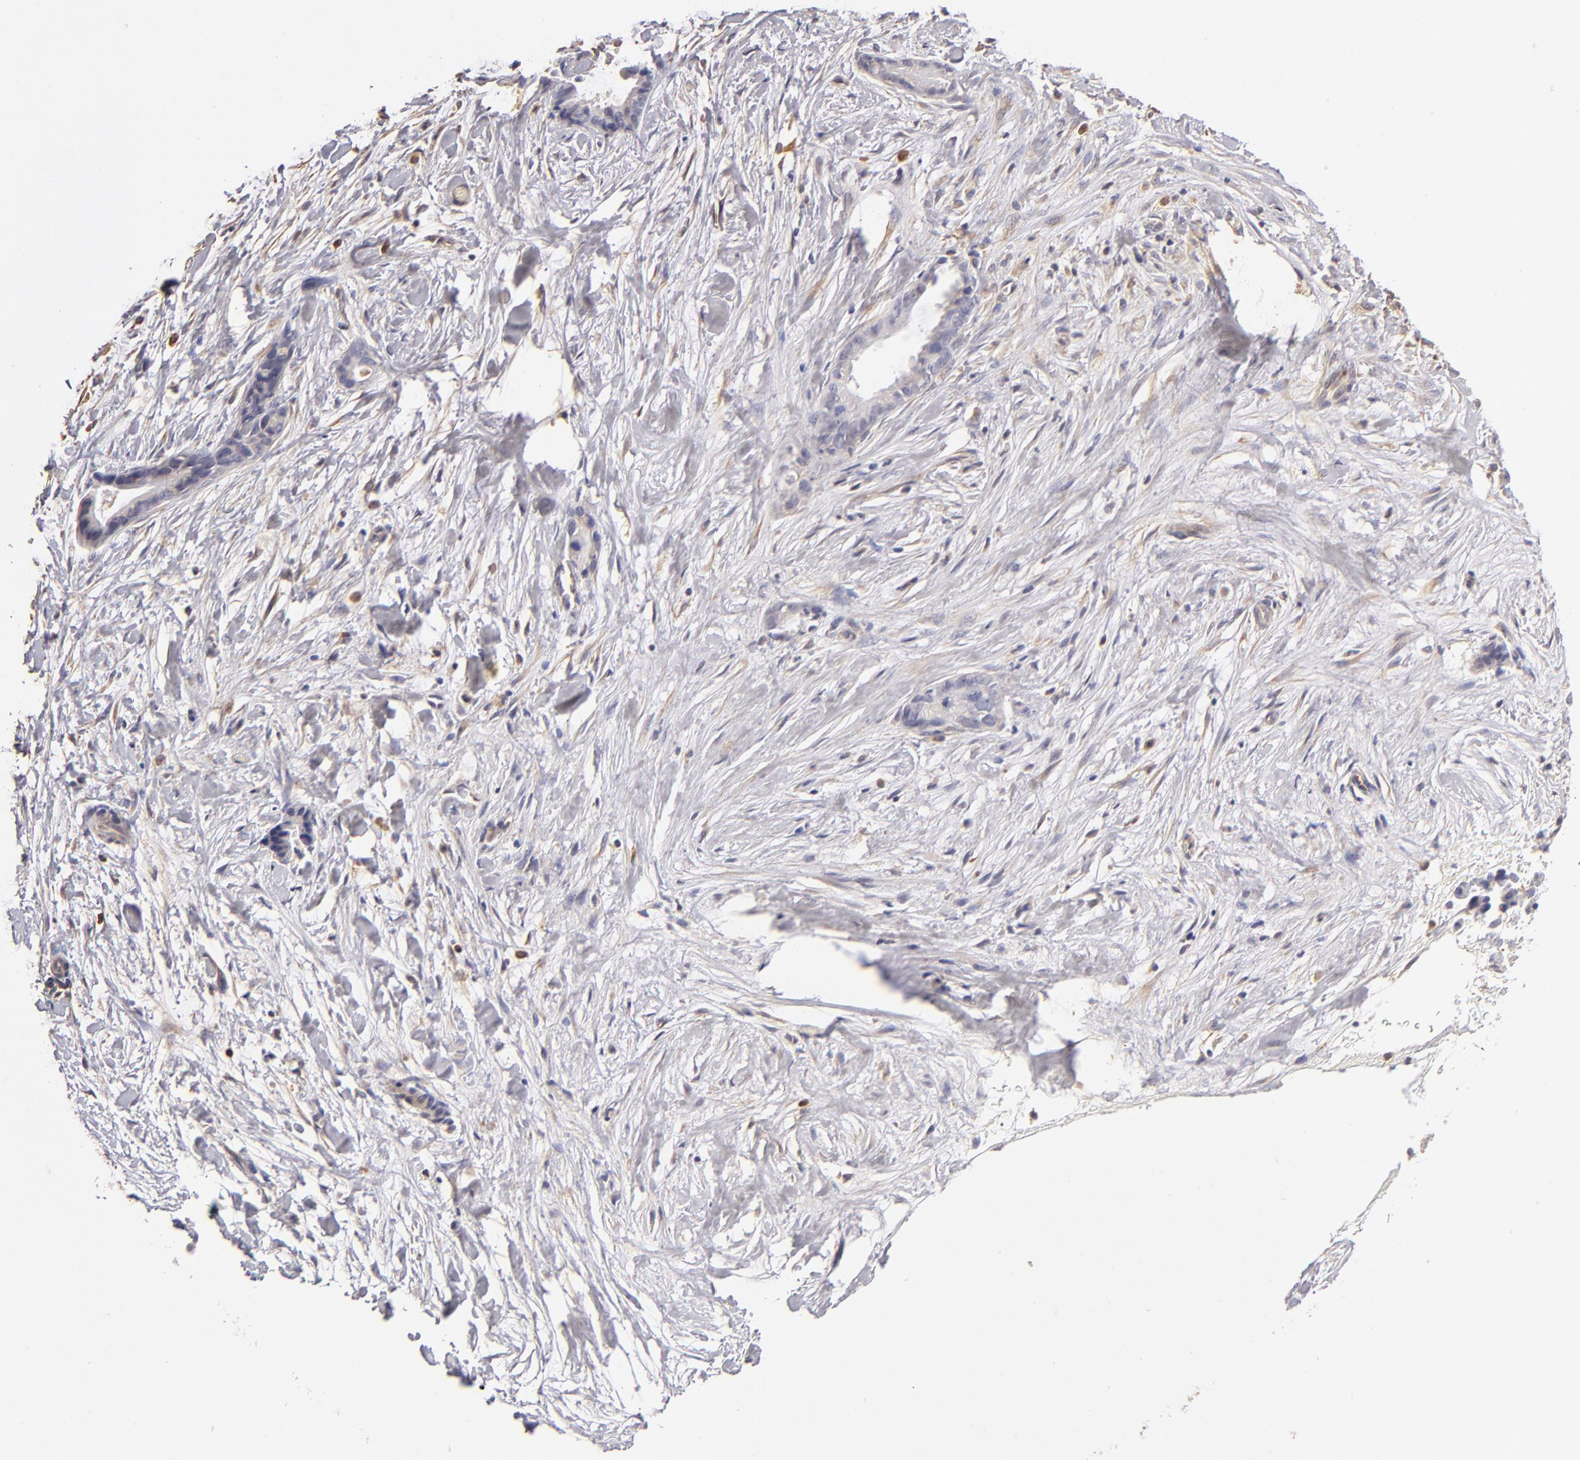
{"staining": {"intensity": "negative", "quantity": "none", "location": "none"}, "tissue": "liver cancer", "cell_type": "Tumor cells", "image_type": "cancer", "snomed": [{"axis": "morphology", "description": "Cholangiocarcinoma"}, {"axis": "topography", "description": "Liver"}], "caption": "A high-resolution histopathology image shows immunohistochemistry (IHC) staining of liver cancer (cholangiocarcinoma), which shows no significant positivity in tumor cells. Brightfield microscopy of immunohistochemistry stained with DAB (brown) and hematoxylin (blue), captured at high magnification.", "gene": "ABCC1", "patient": {"sex": "female", "age": 55}}